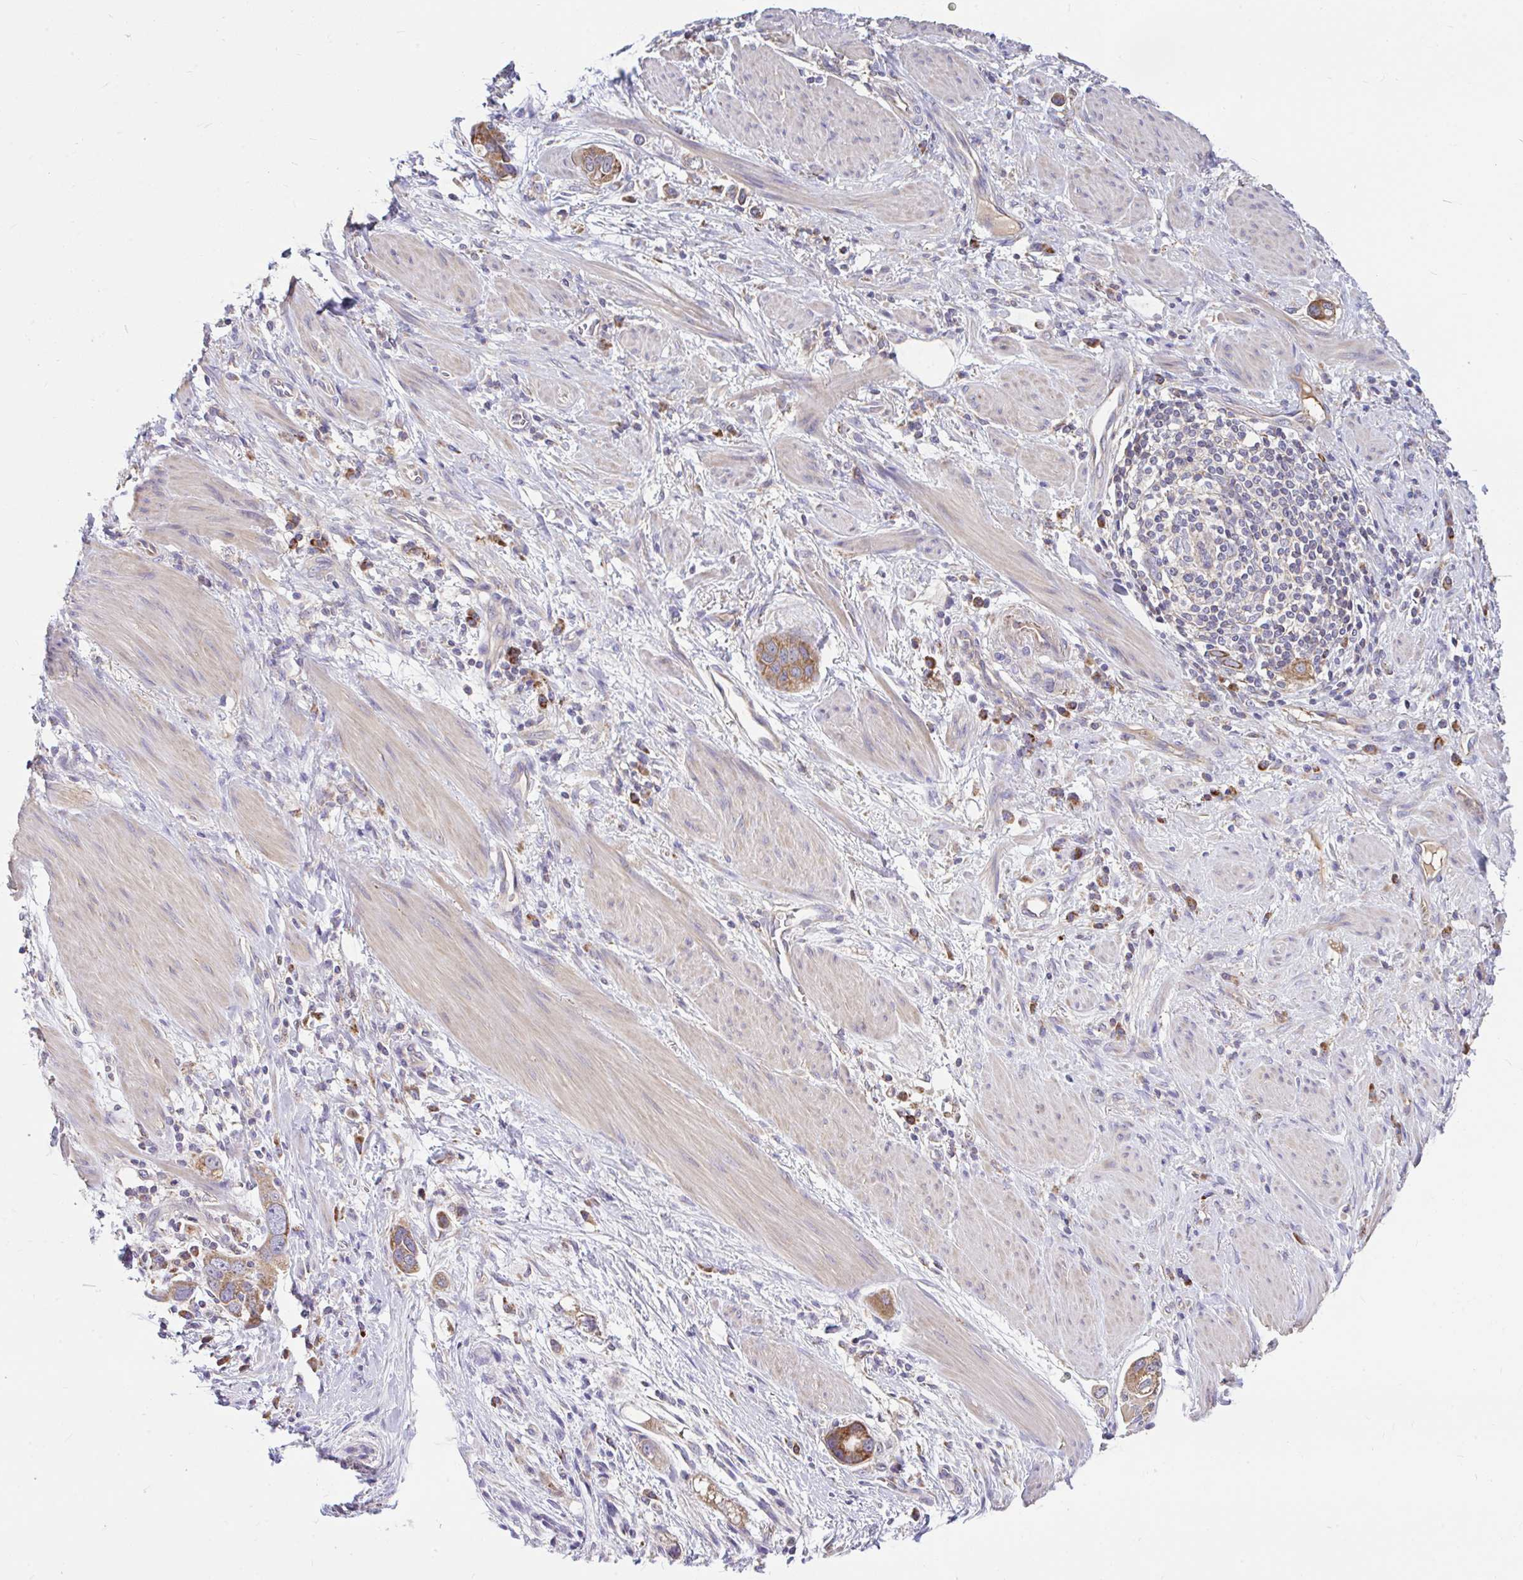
{"staining": {"intensity": "moderate", "quantity": ">75%", "location": "cytoplasmic/membranous"}, "tissue": "stomach cancer", "cell_type": "Tumor cells", "image_type": "cancer", "snomed": [{"axis": "morphology", "description": "Adenocarcinoma, NOS"}, {"axis": "topography", "description": "Stomach, lower"}], "caption": "Moderate cytoplasmic/membranous staining for a protein is appreciated in approximately >75% of tumor cells of stomach cancer (adenocarcinoma) using IHC.", "gene": "RALBP1", "patient": {"sex": "female", "age": 93}}